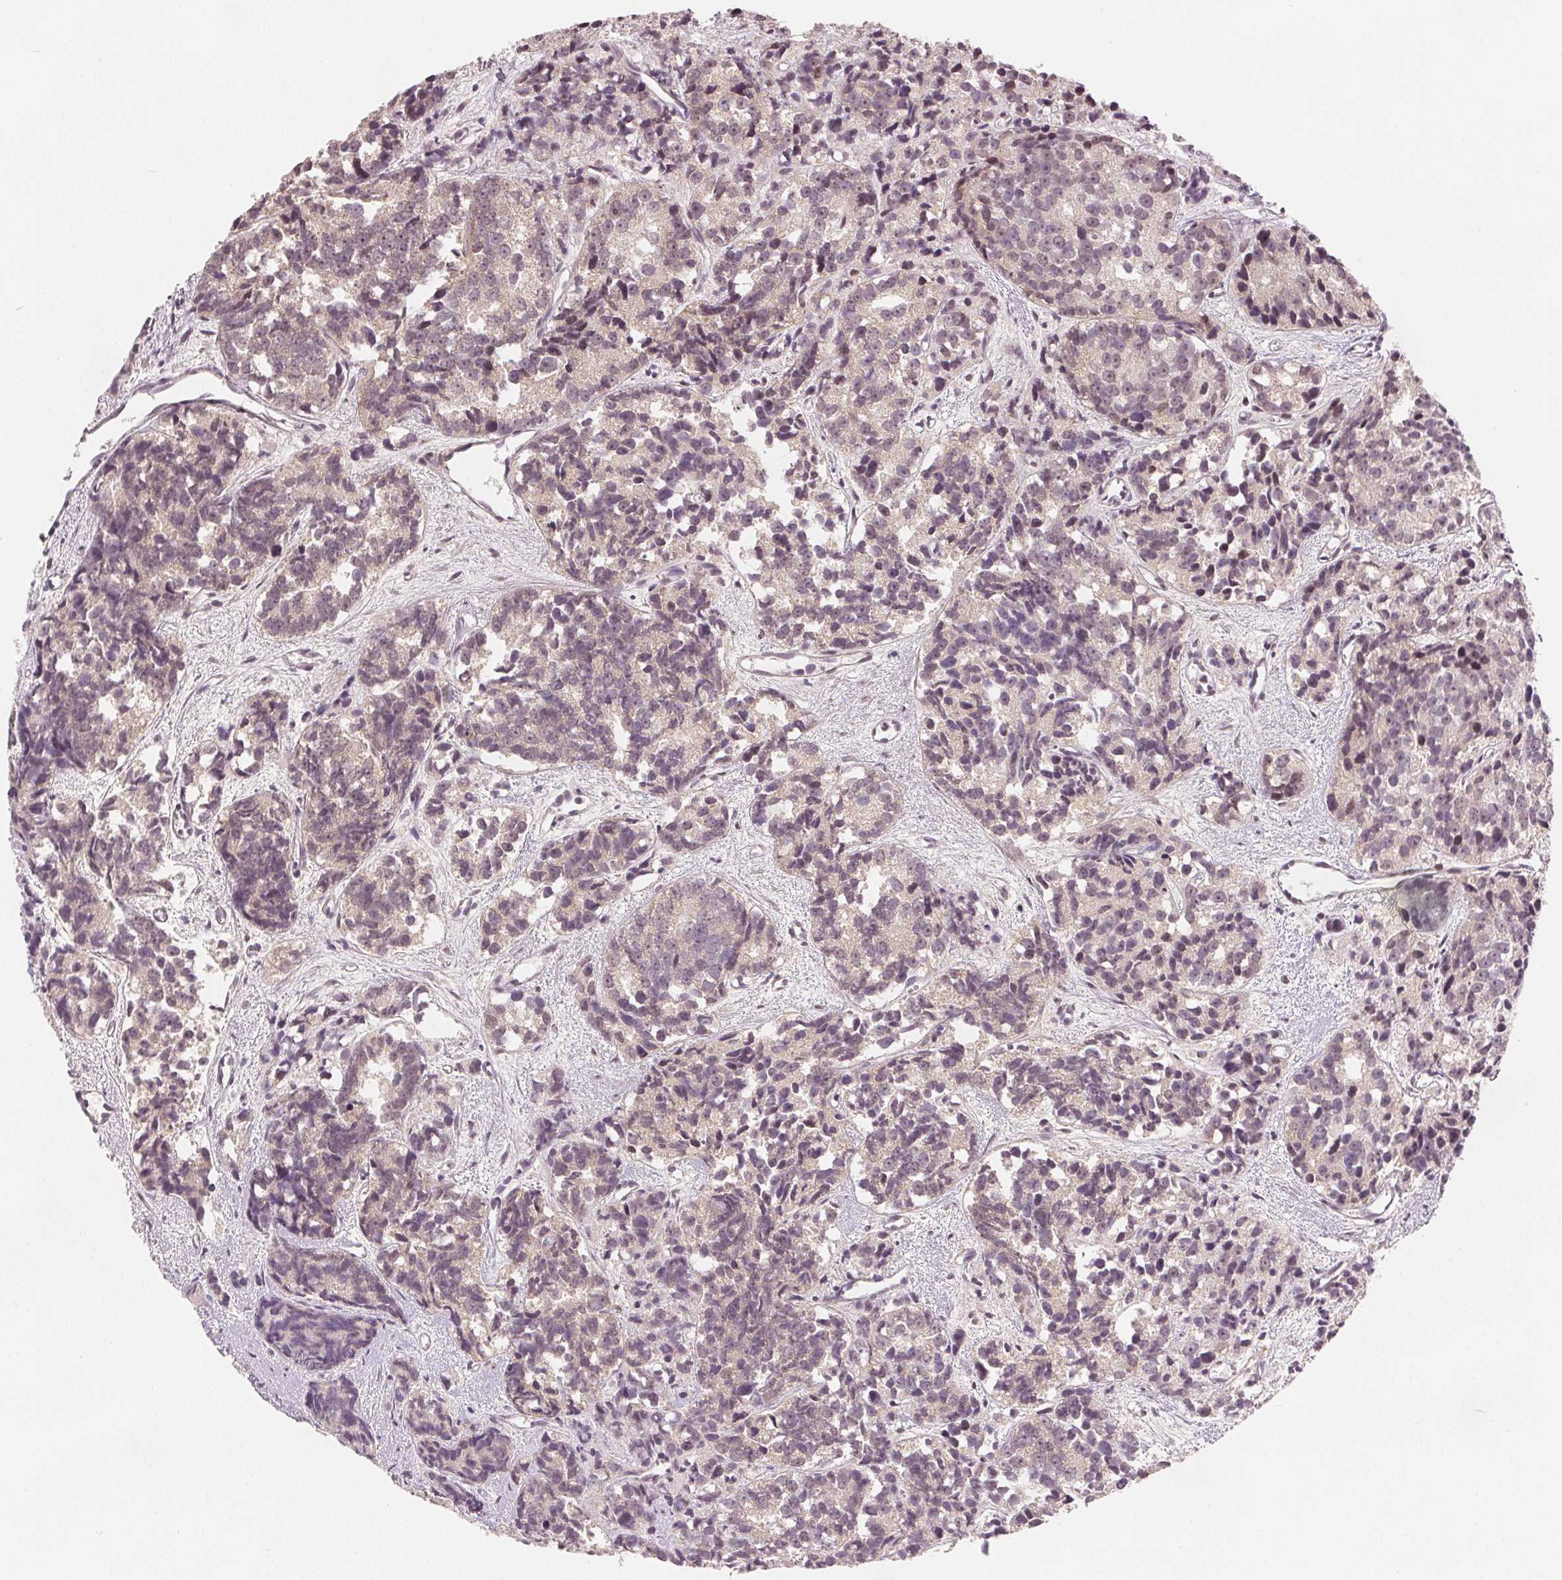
{"staining": {"intensity": "weak", "quantity": "25%-75%", "location": "nuclear"}, "tissue": "prostate cancer", "cell_type": "Tumor cells", "image_type": "cancer", "snomed": [{"axis": "morphology", "description": "Adenocarcinoma, High grade"}, {"axis": "topography", "description": "Prostate"}], "caption": "Immunohistochemistry (IHC) (DAB) staining of prostate adenocarcinoma (high-grade) reveals weak nuclear protein positivity in approximately 25%-75% of tumor cells.", "gene": "ZNF703", "patient": {"sex": "male", "age": 77}}